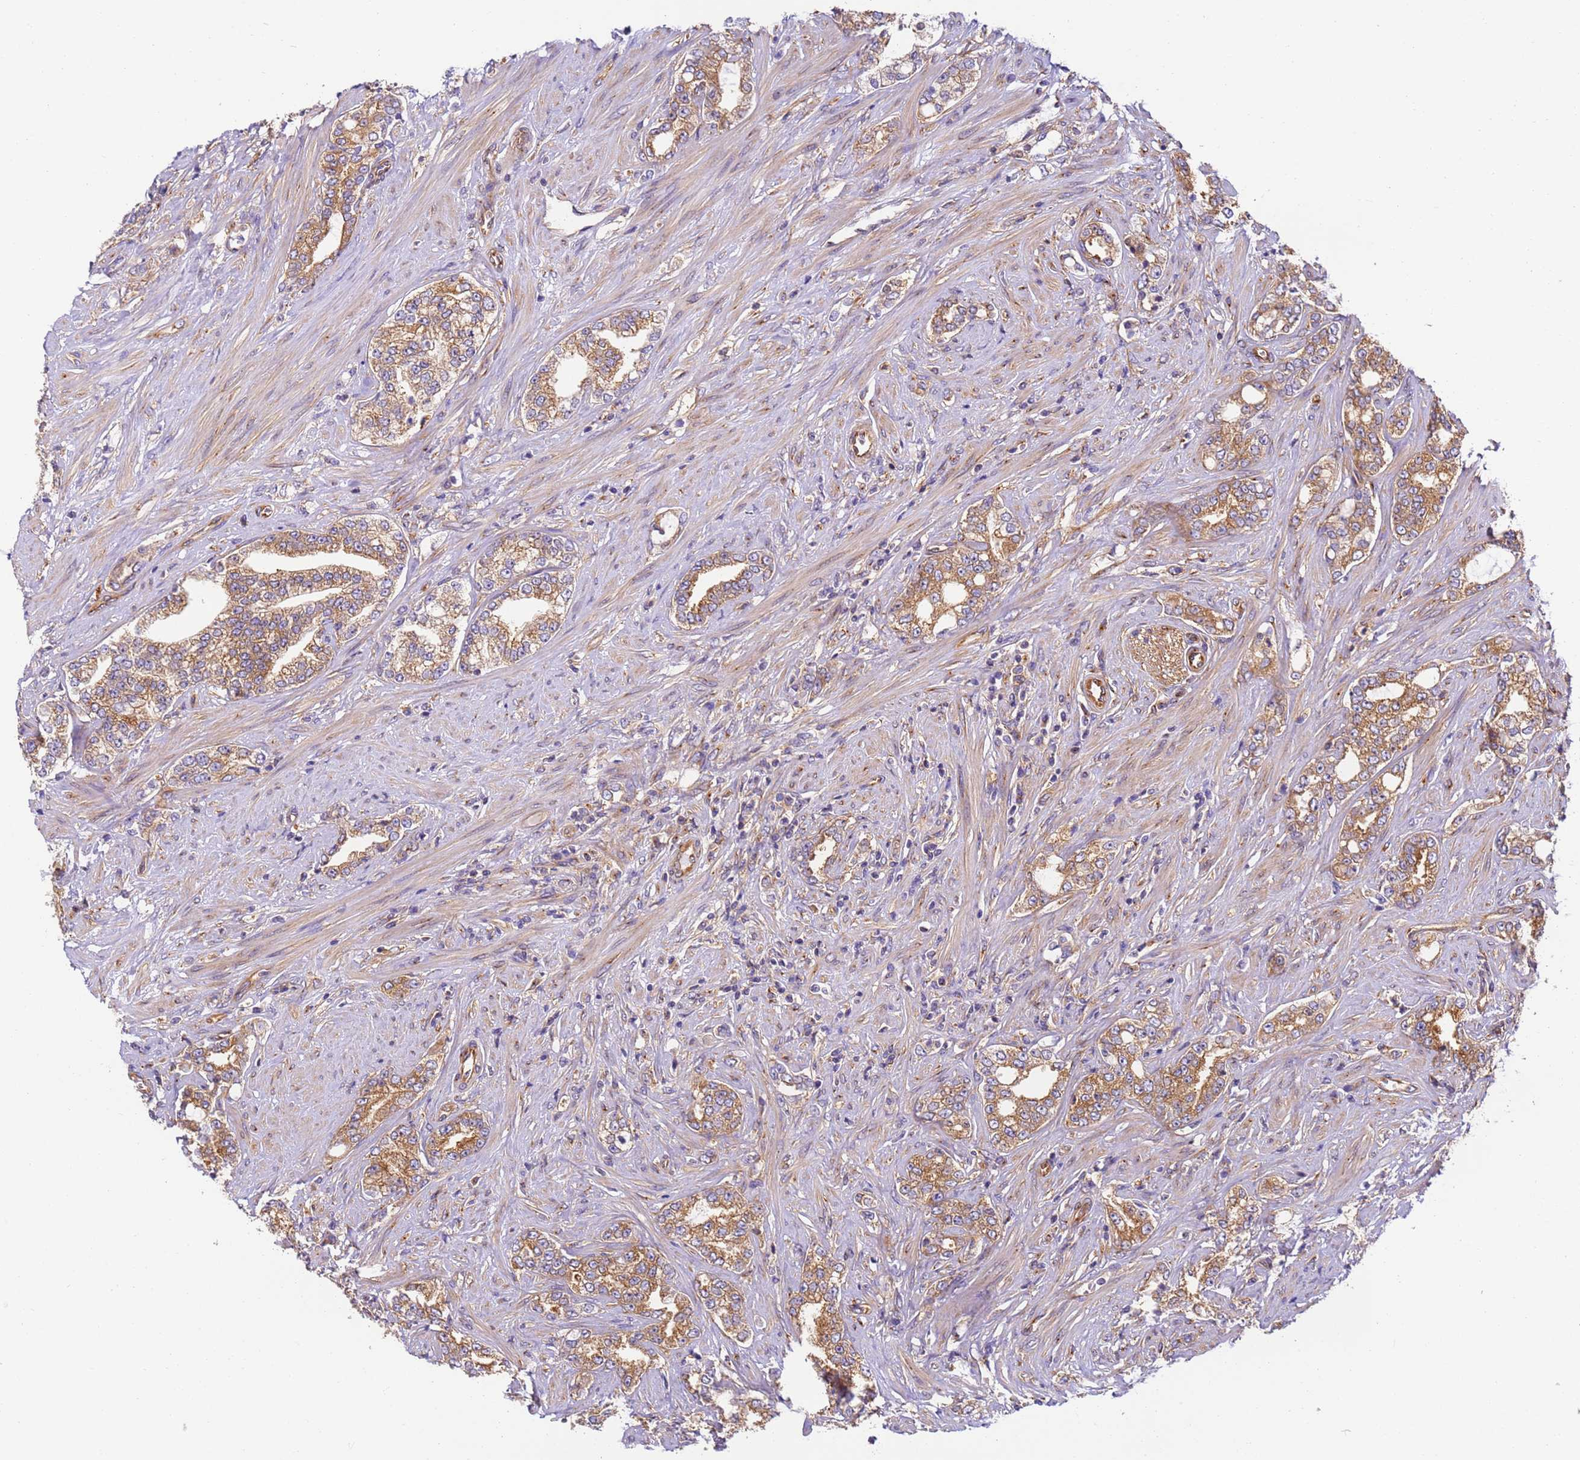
{"staining": {"intensity": "moderate", "quantity": ">75%", "location": "cytoplasmic/membranous"}, "tissue": "prostate cancer", "cell_type": "Tumor cells", "image_type": "cancer", "snomed": [{"axis": "morphology", "description": "Adenocarcinoma, High grade"}, {"axis": "topography", "description": "Prostate"}], "caption": "Tumor cells exhibit moderate cytoplasmic/membranous staining in about >75% of cells in adenocarcinoma (high-grade) (prostate).", "gene": "DYNC1I2", "patient": {"sex": "male", "age": 64}}